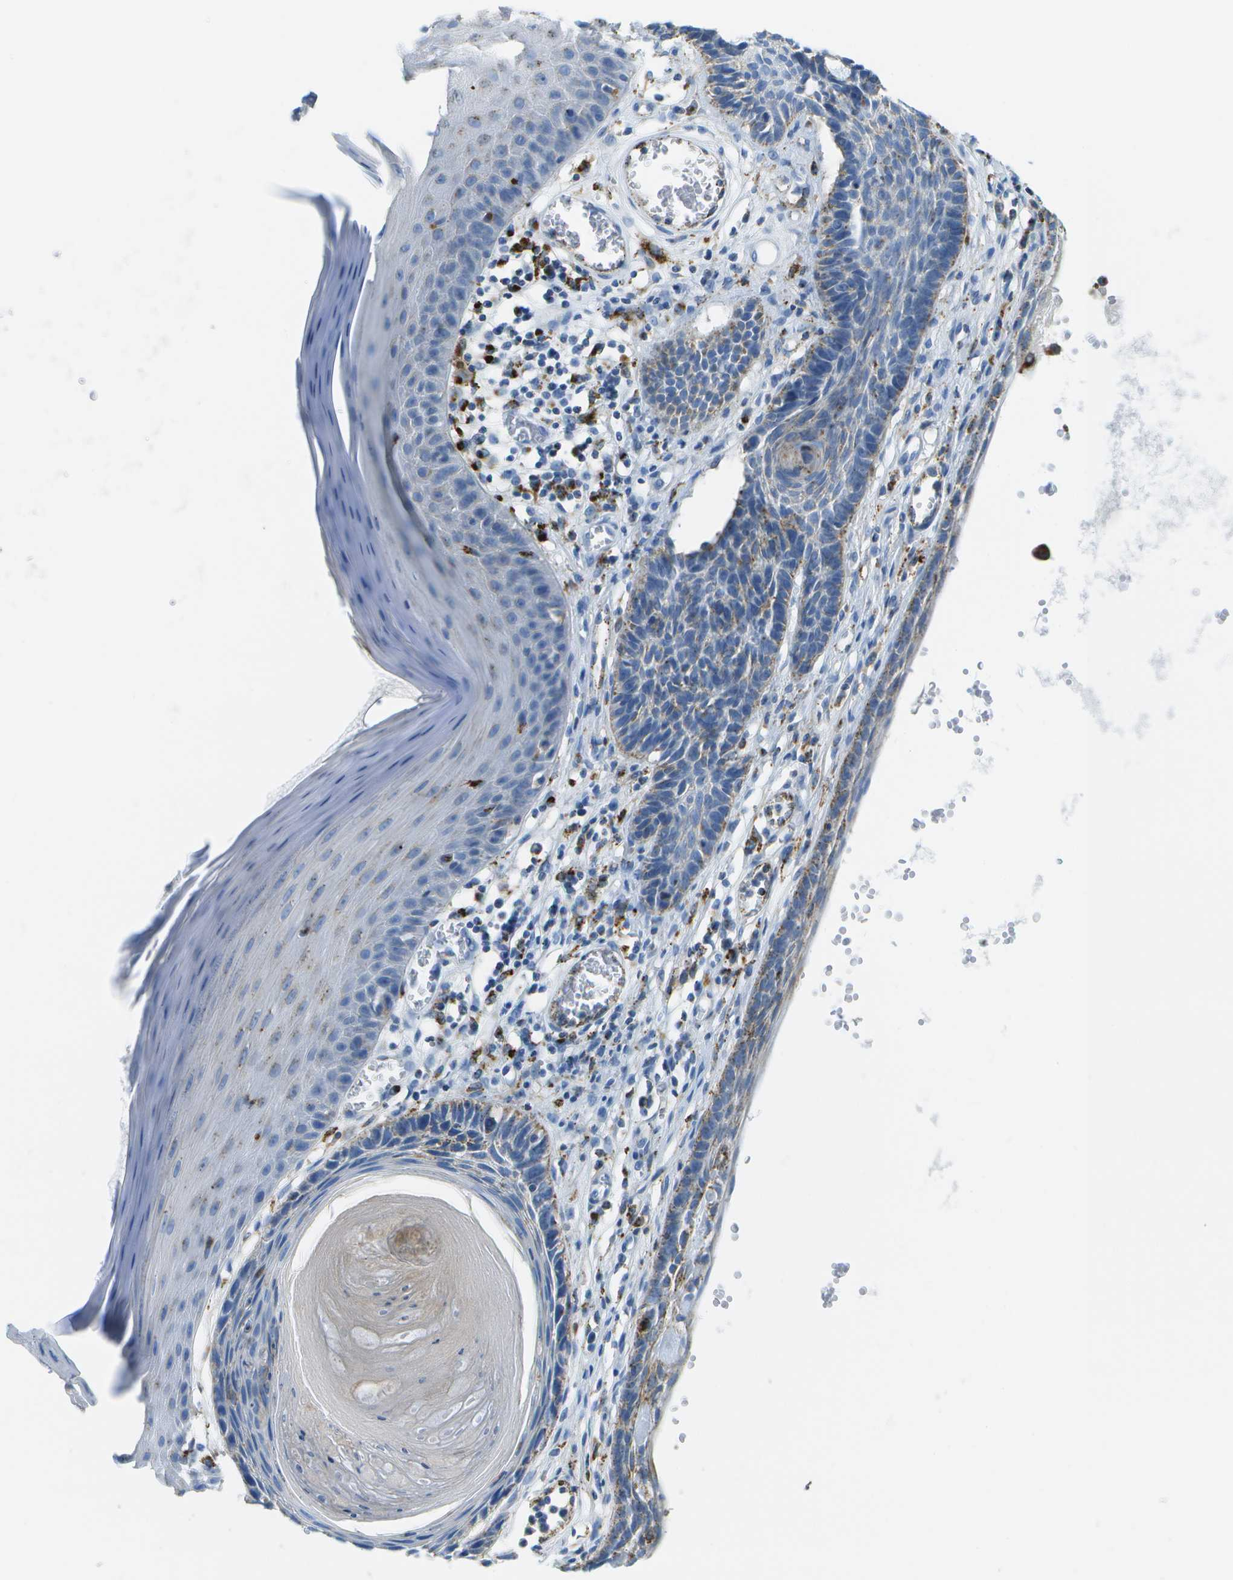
{"staining": {"intensity": "weak", "quantity": "<25%", "location": "cytoplasmic/membranous"}, "tissue": "skin cancer", "cell_type": "Tumor cells", "image_type": "cancer", "snomed": [{"axis": "morphology", "description": "Basal cell carcinoma"}, {"axis": "topography", "description": "Skin"}], "caption": "Skin cancer (basal cell carcinoma) was stained to show a protein in brown. There is no significant positivity in tumor cells. (Immunohistochemistry, brightfield microscopy, high magnification).", "gene": "PRCP", "patient": {"sex": "male", "age": 67}}